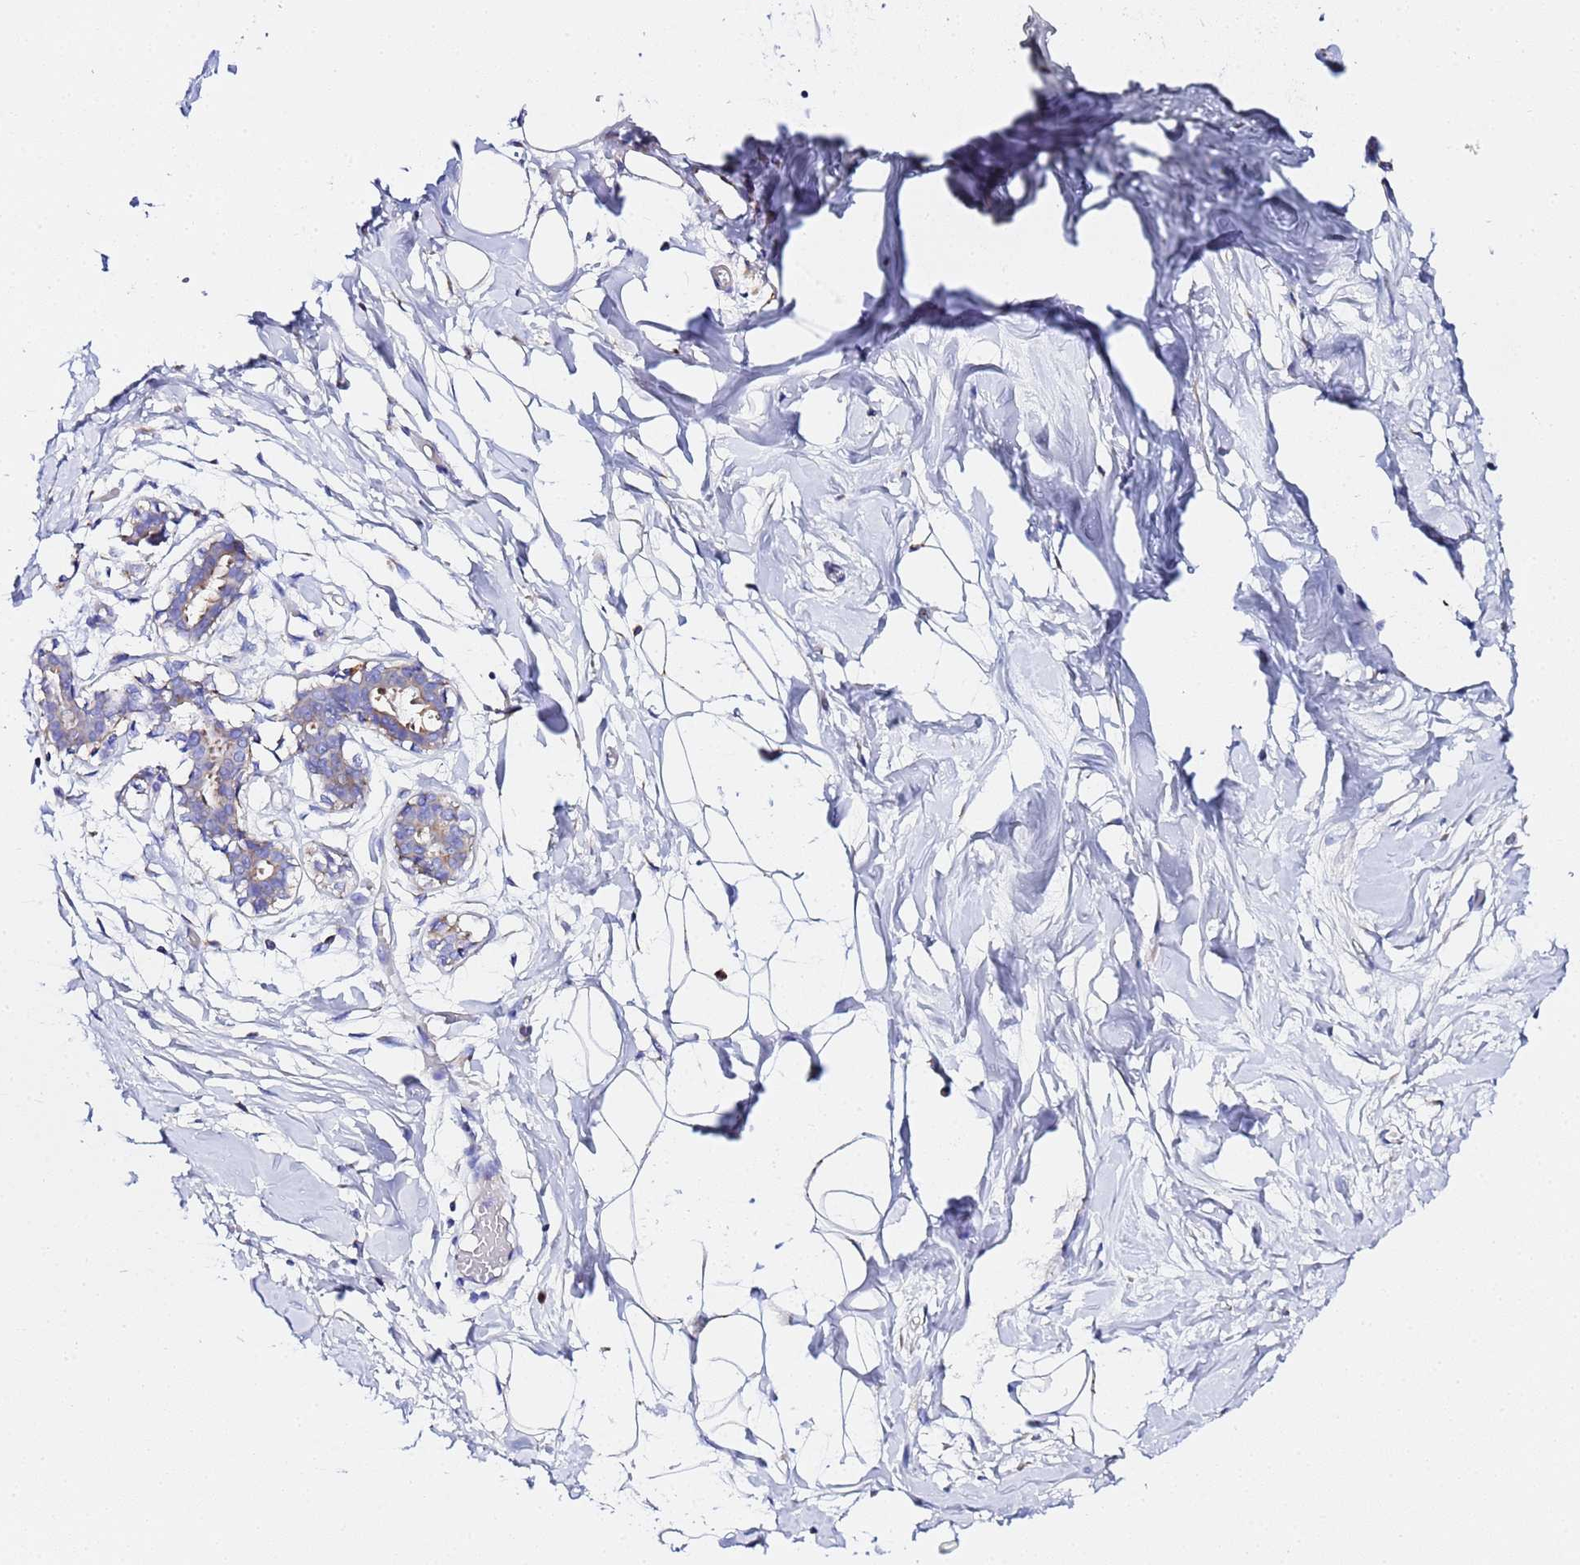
{"staining": {"intensity": "negative", "quantity": "none", "location": "none"}, "tissue": "breast", "cell_type": "Adipocytes", "image_type": "normal", "snomed": [{"axis": "morphology", "description": "Normal tissue, NOS"}, {"axis": "topography", "description": "Breast"}], "caption": "Immunohistochemistry (IHC) of benign human breast exhibits no staining in adipocytes. The staining is performed using DAB (3,3'-diaminobenzidine) brown chromogen with nuclei counter-stained in using hematoxylin.", "gene": "VTI1B", "patient": {"sex": "female", "age": 27}}